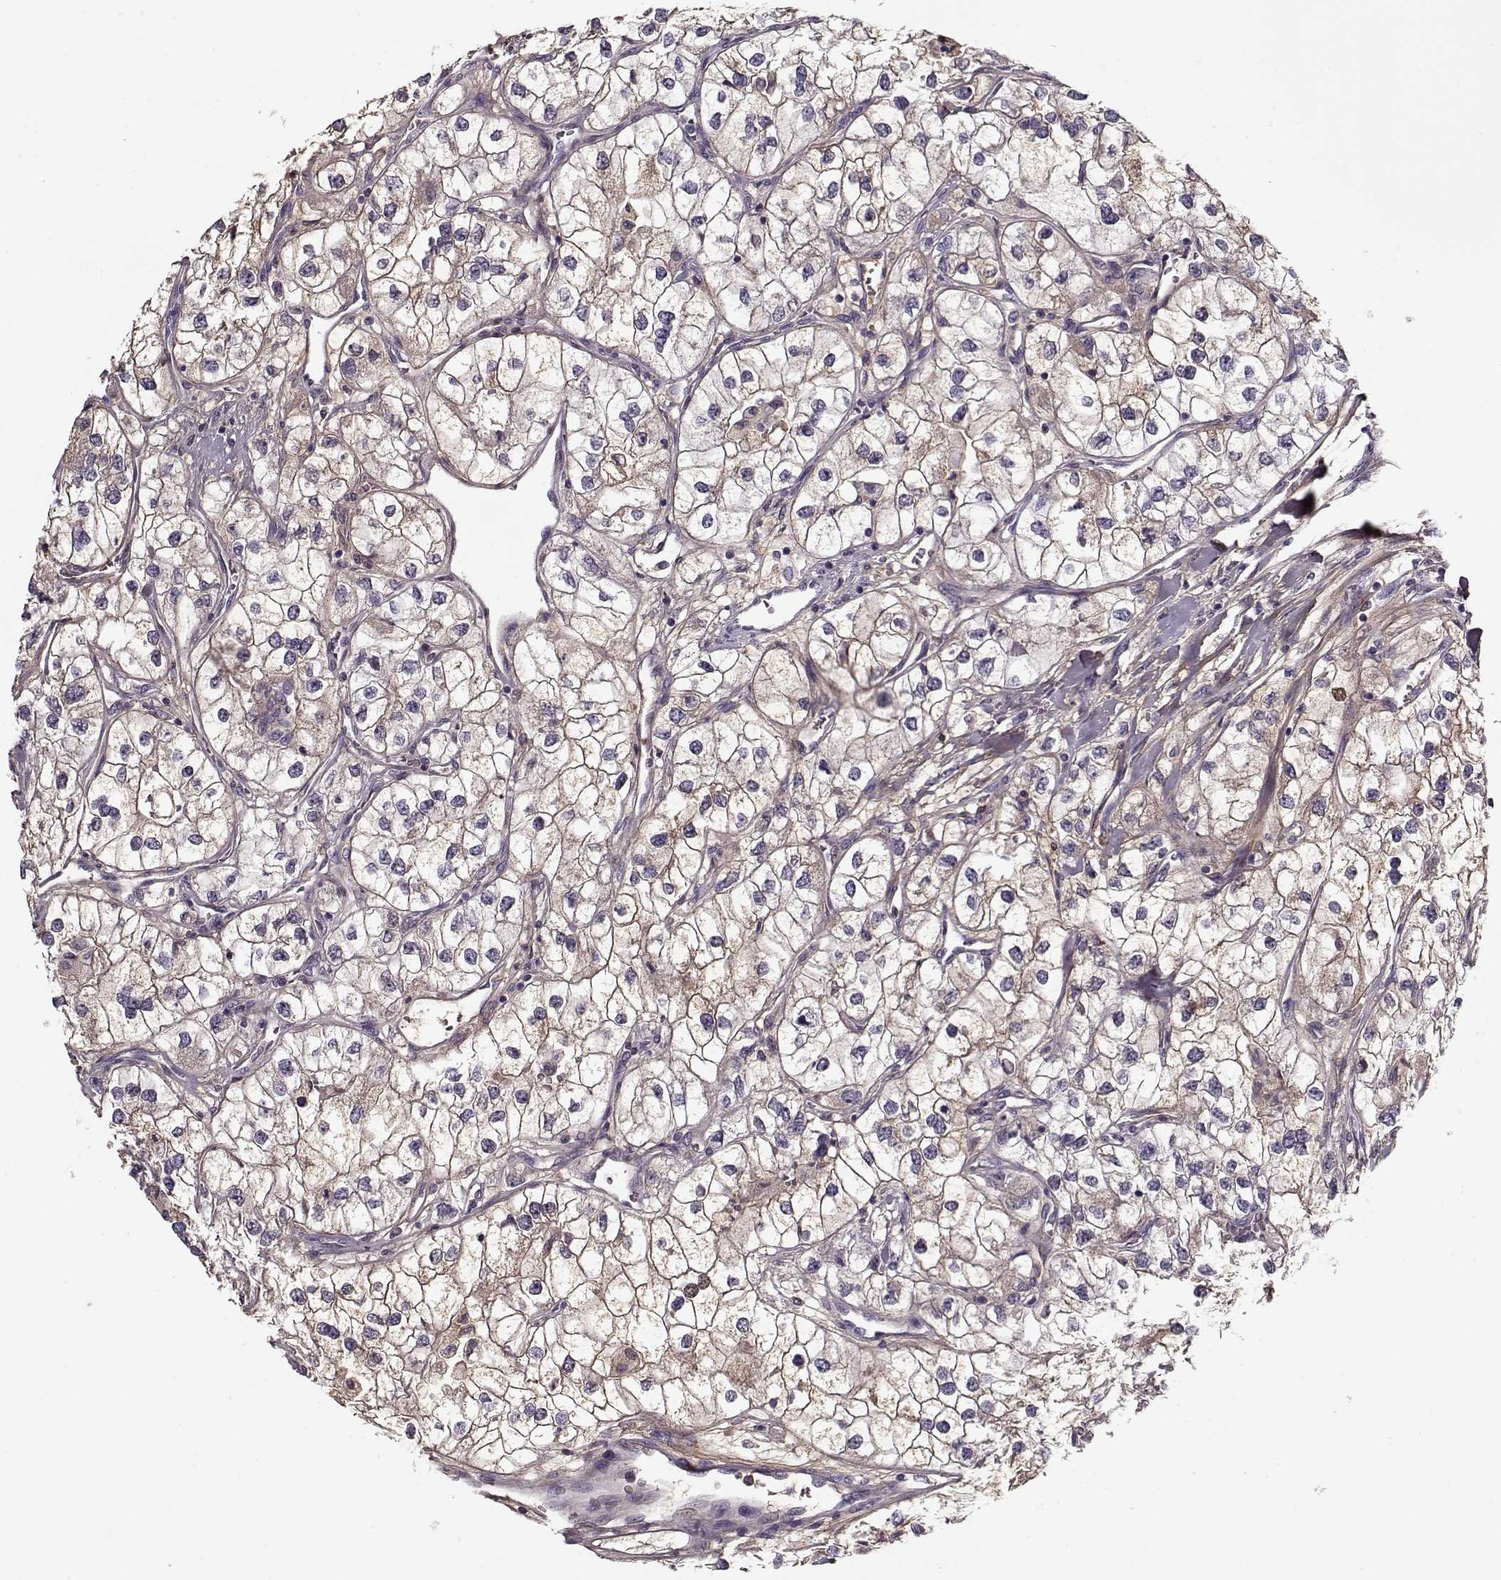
{"staining": {"intensity": "weak", "quantity": ">75%", "location": "cytoplasmic/membranous"}, "tissue": "renal cancer", "cell_type": "Tumor cells", "image_type": "cancer", "snomed": [{"axis": "morphology", "description": "Adenocarcinoma, NOS"}, {"axis": "topography", "description": "Kidney"}], "caption": "A brown stain labels weak cytoplasmic/membranous staining of a protein in renal cancer tumor cells.", "gene": "LUM", "patient": {"sex": "male", "age": 59}}